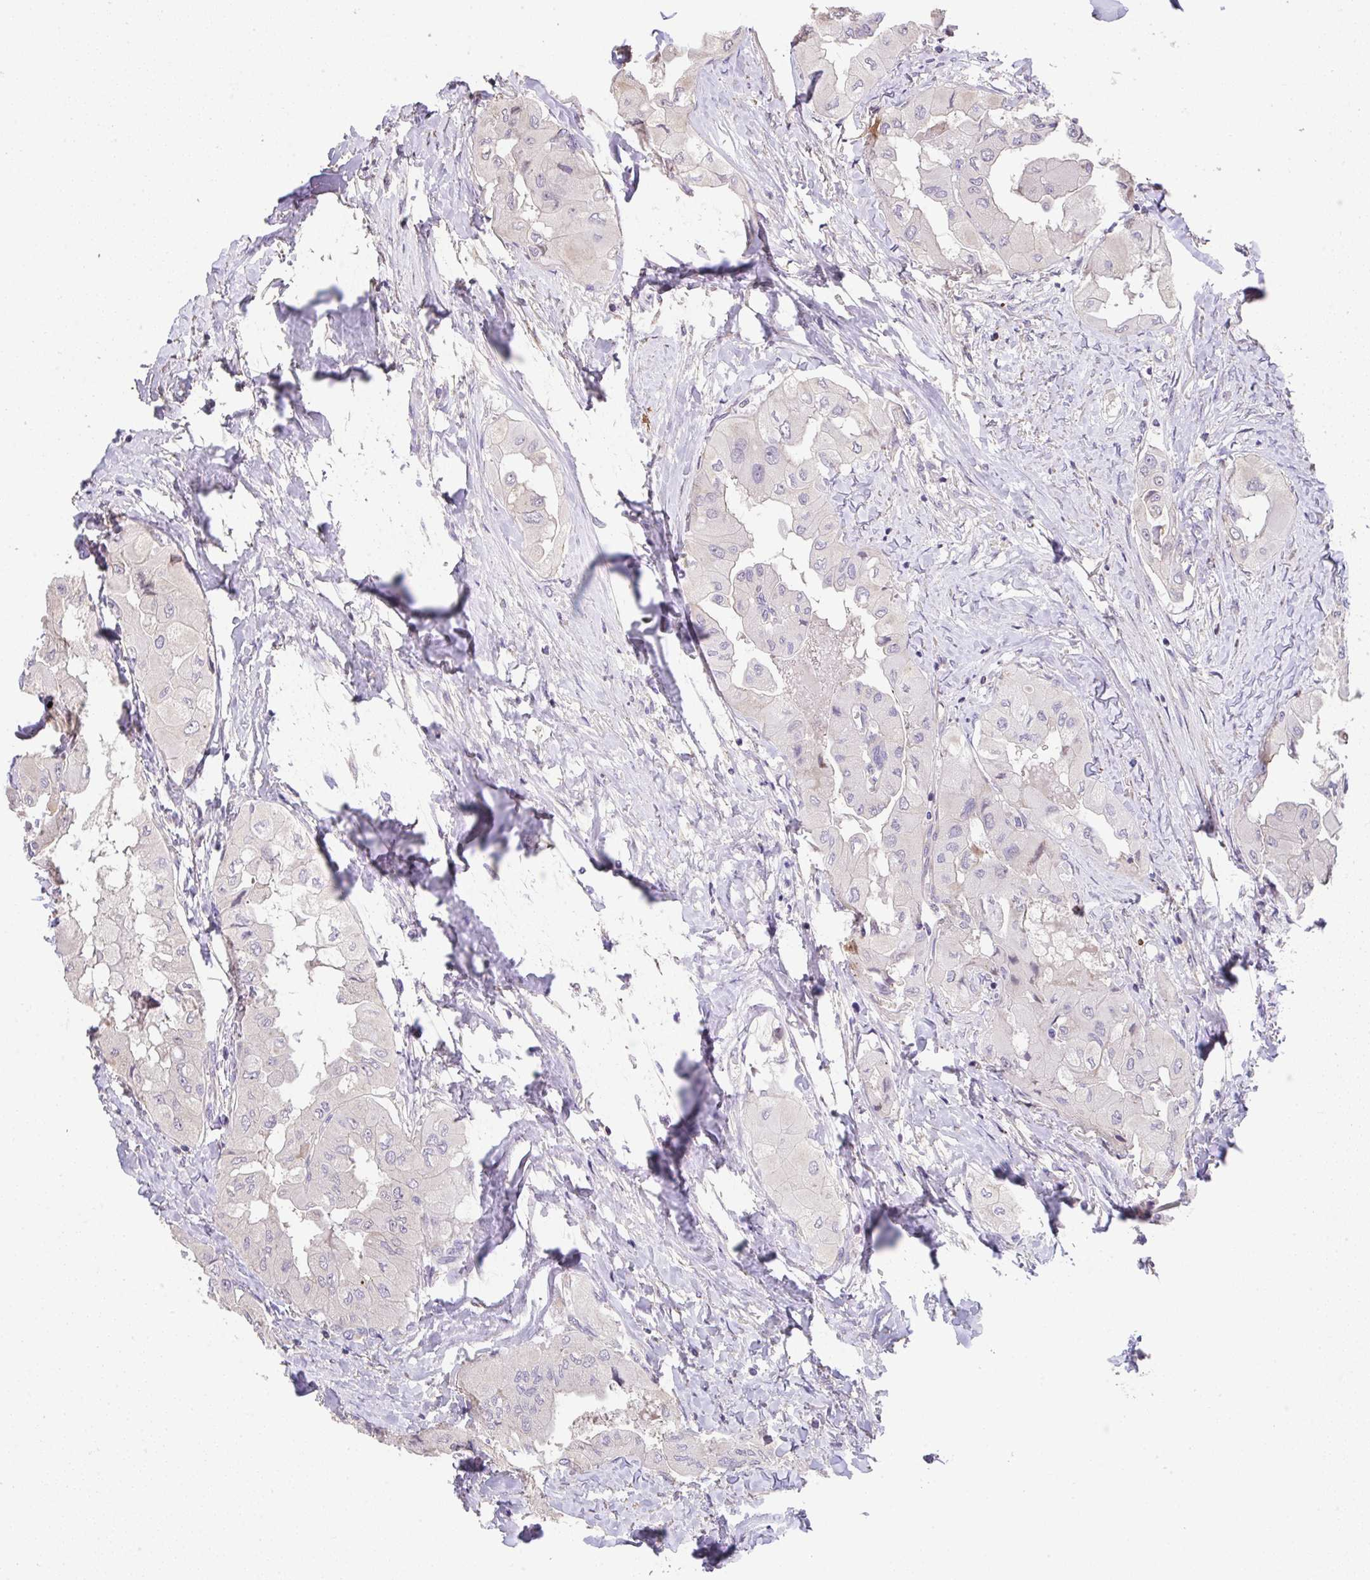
{"staining": {"intensity": "negative", "quantity": "none", "location": "none"}, "tissue": "thyroid cancer", "cell_type": "Tumor cells", "image_type": "cancer", "snomed": [{"axis": "morphology", "description": "Normal tissue, NOS"}, {"axis": "morphology", "description": "Papillary adenocarcinoma, NOS"}, {"axis": "topography", "description": "Thyroid gland"}], "caption": "IHC of thyroid cancer demonstrates no expression in tumor cells.", "gene": "RUNDC3B", "patient": {"sex": "female", "age": 59}}